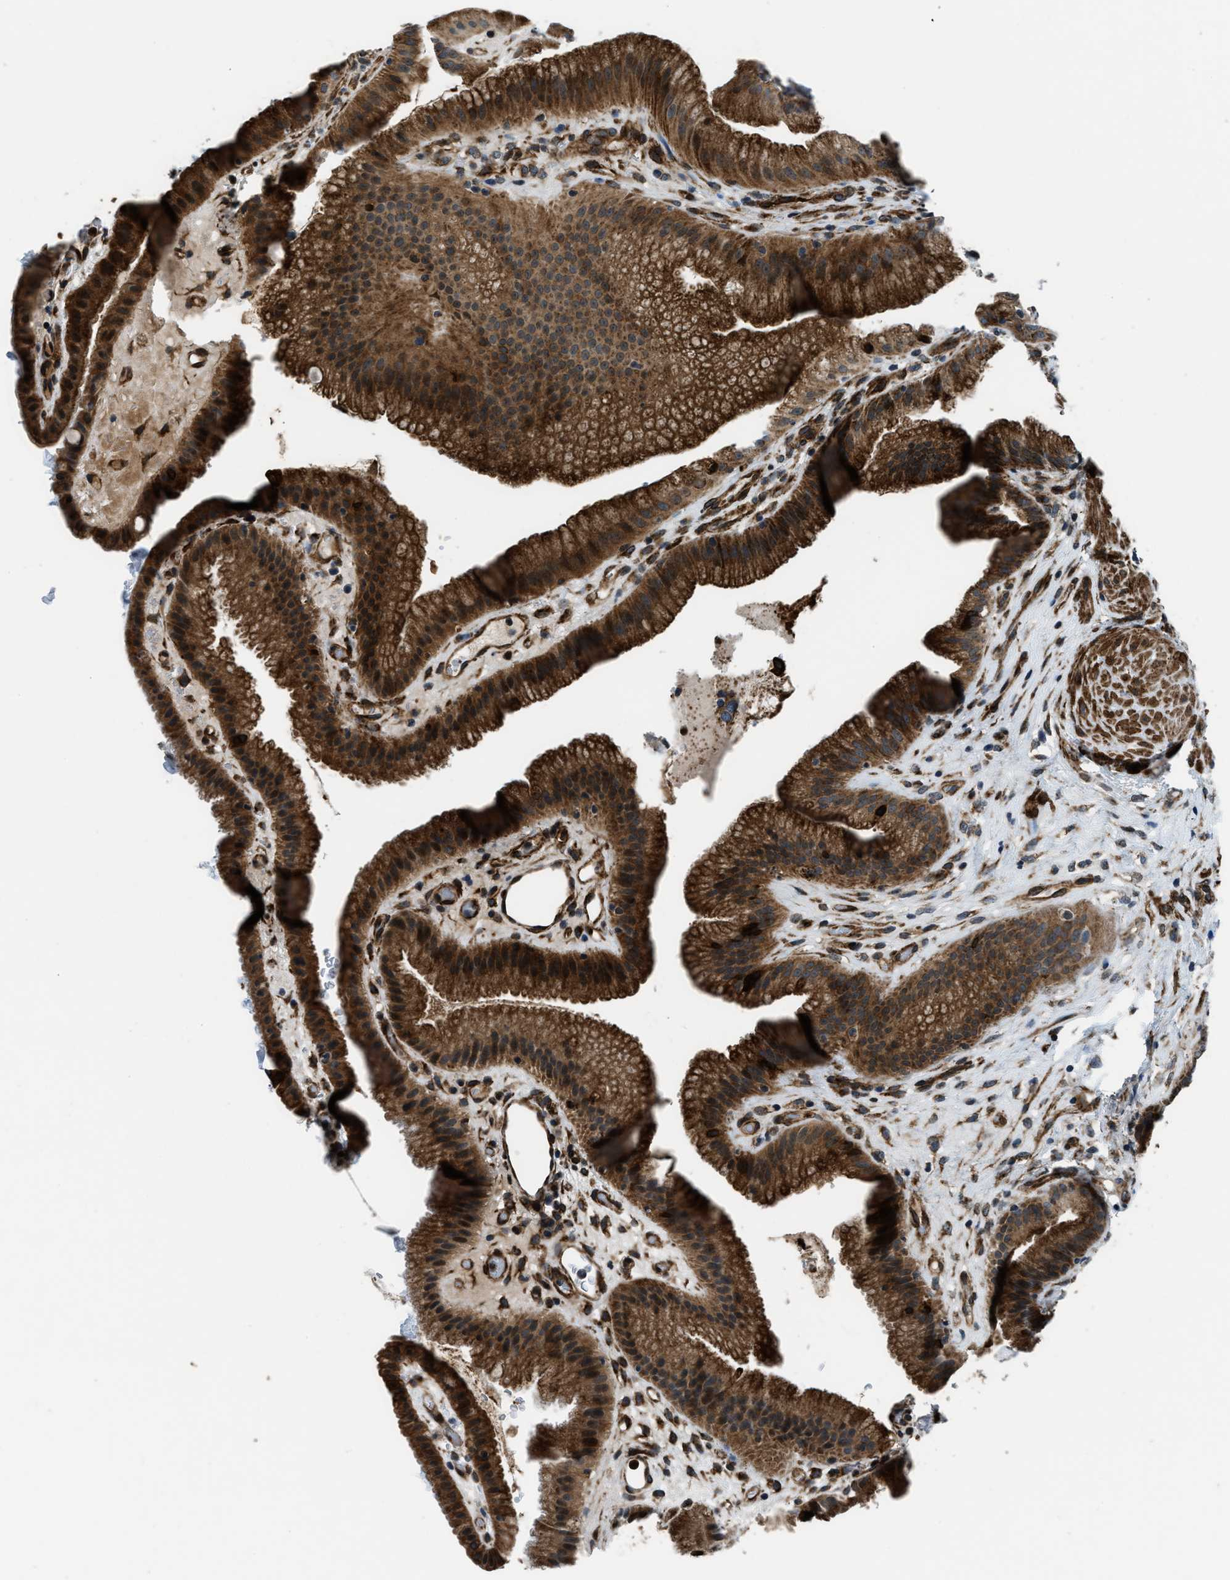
{"staining": {"intensity": "strong", "quantity": ">75%", "location": "cytoplasmic/membranous"}, "tissue": "gallbladder", "cell_type": "Glandular cells", "image_type": "normal", "snomed": [{"axis": "morphology", "description": "Normal tissue, NOS"}, {"axis": "topography", "description": "Gallbladder"}], "caption": "The image exhibits immunohistochemical staining of benign gallbladder. There is strong cytoplasmic/membranous positivity is identified in approximately >75% of glandular cells. (DAB = brown stain, brightfield microscopy at high magnification).", "gene": "GSDME", "patient": {"sex": "male", "age": 49}}